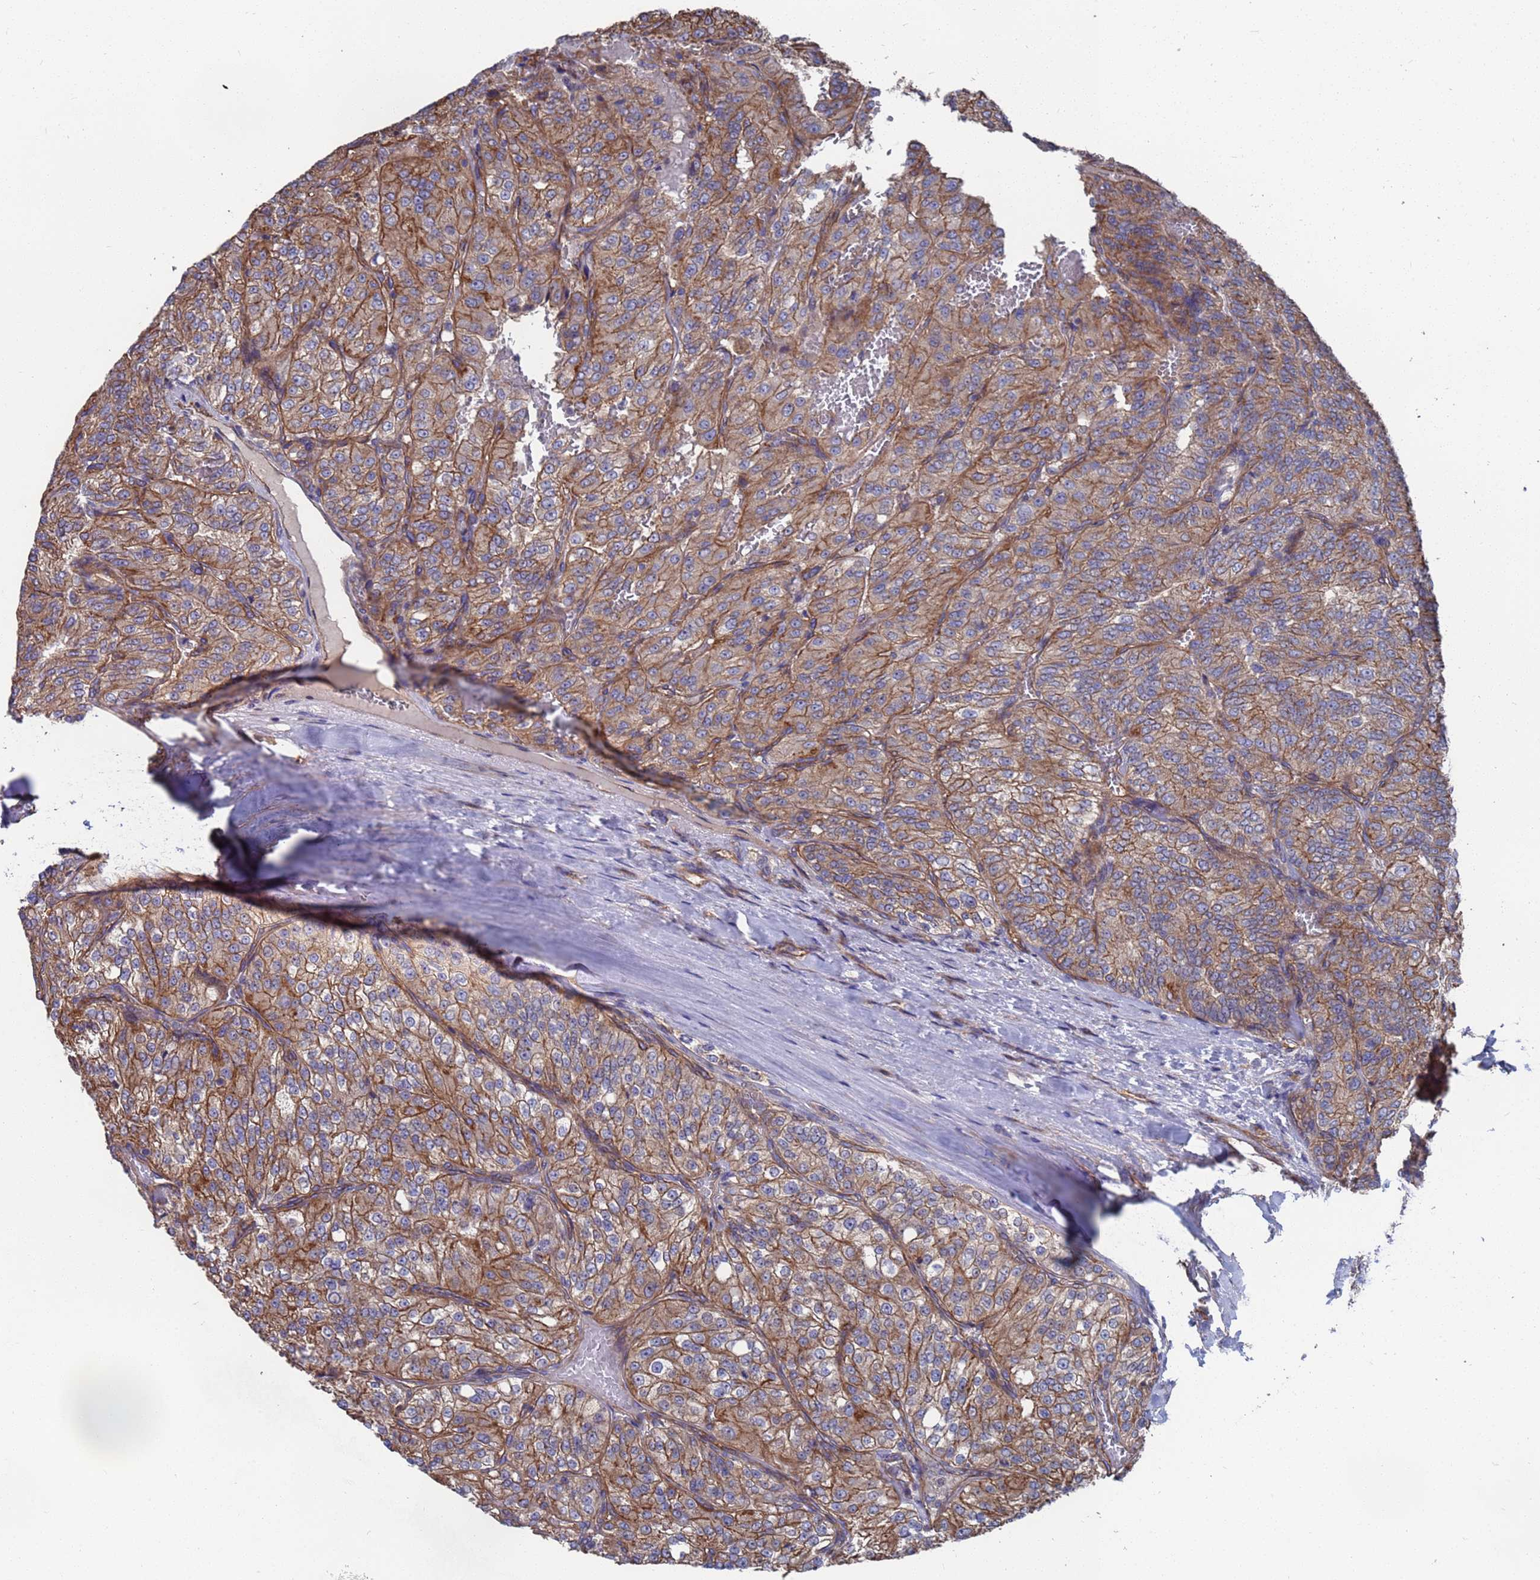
{"staining": {"intensity": "moderate", "quantity": "25%-75%", "location": "cytoplasmic/membranous"}, "tissue": "renal cancer", "cell_type": "Tumor cells", "image_type": "cancer", "snomed": [{"axis": "morphology", "description": "Adenocarcinoma, NOS"}, {"axis": "topography", "description": "Kidney"}], "caption": "A medium amount of moderate cytoplasmic/membranous expression is present in approximately 25%-75% of tumor cells in renal cancer (adenocarcinoma) tissue.", "gene": "NDUFAF6", "patient": {"sex": "female", "age": 63}}